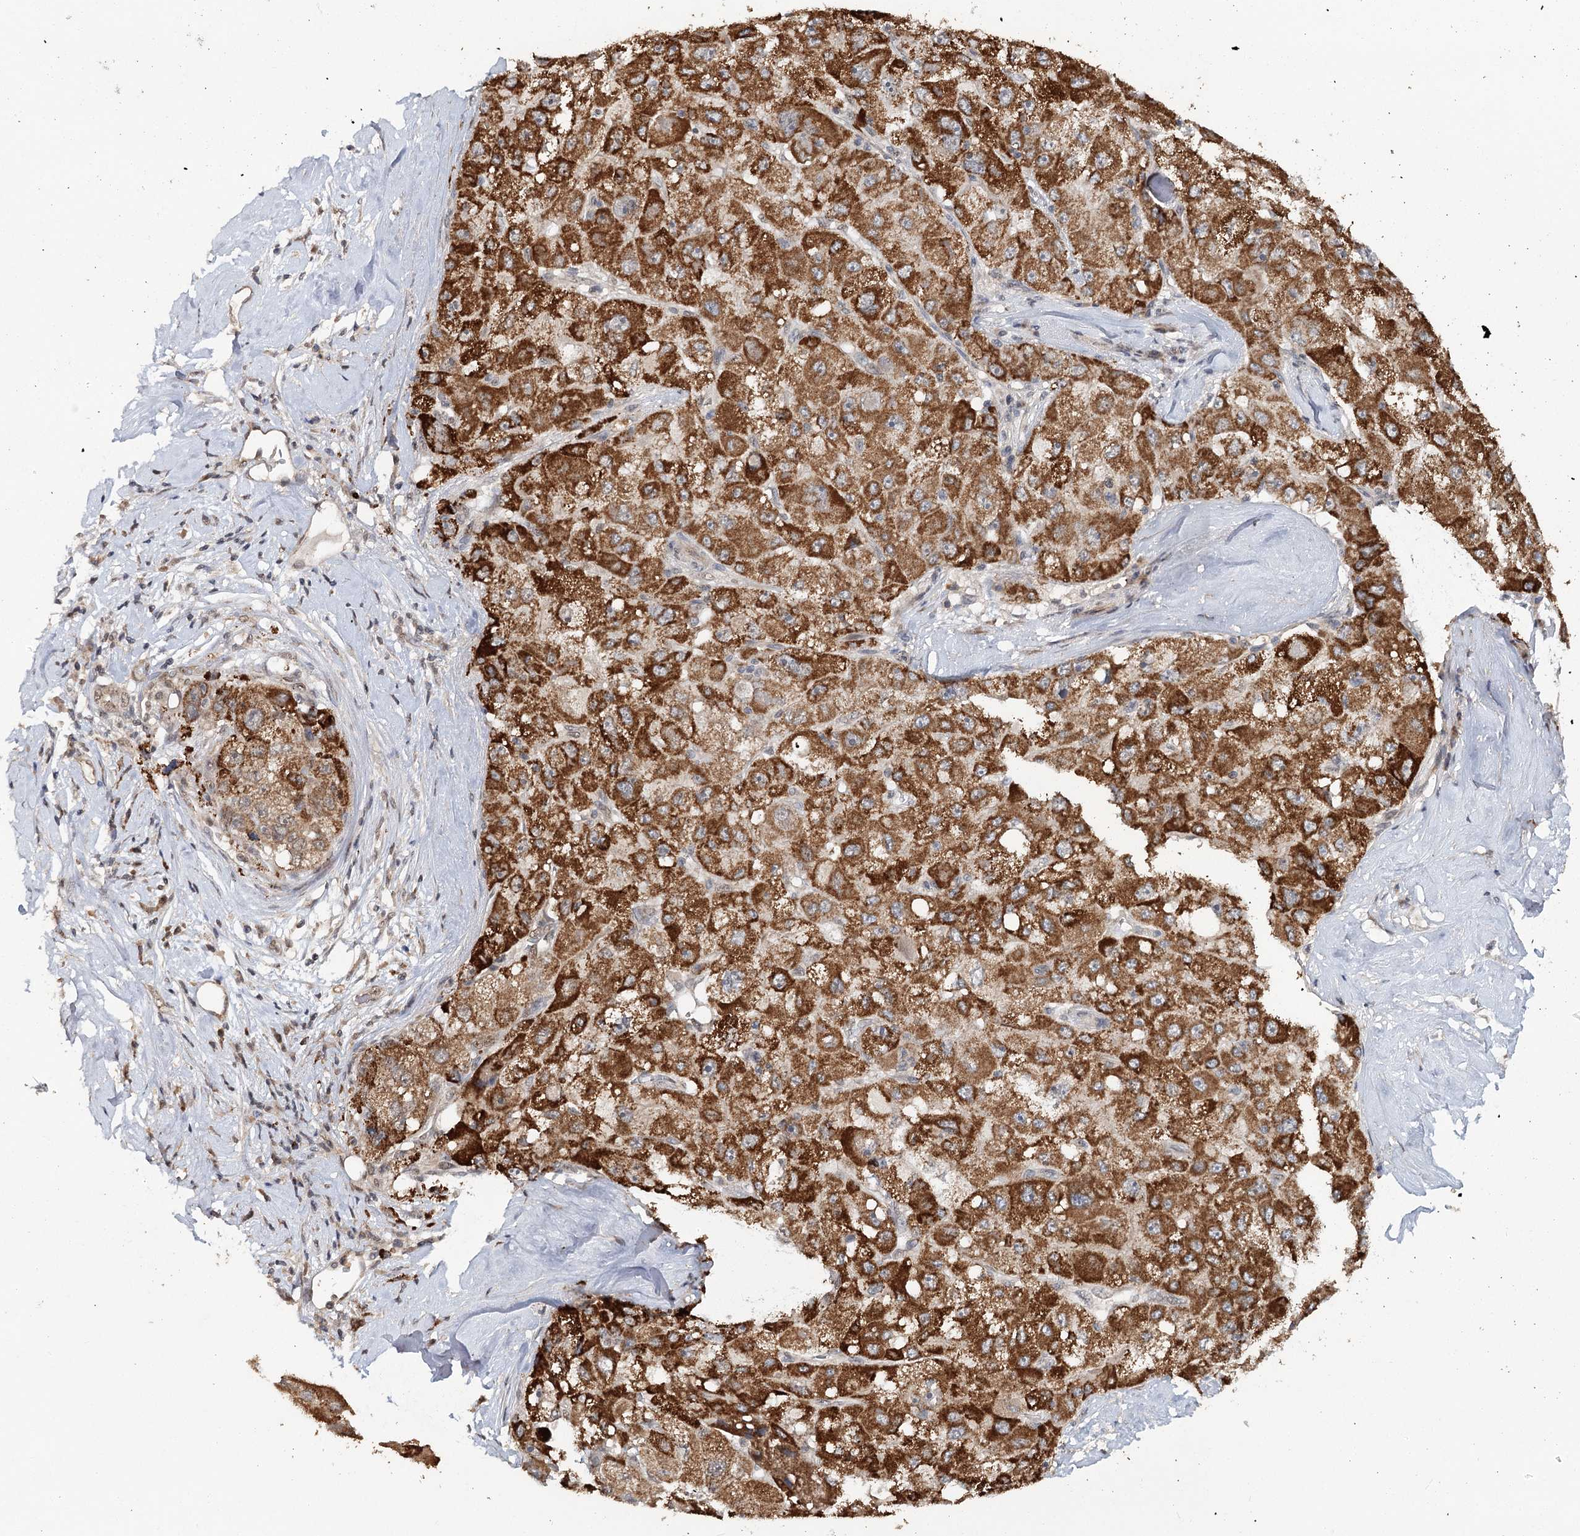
{"staining": {"intensity": "strong", "quantity": ">75%", "location": "cytoplasmic/membranous"}, "tissue": "liver cancer", "cell_type": "Tumor cells", "image_type": "cancer", "snomed": [{"axis": "morphology", "description": "Carcinoma, Hepatocellular, NOS"}, {"axis": "topography", "description": "Liver"}], "caption": "A high-resolution image shows immunohistochemistry staining of liver hepatocellular carcinoma, which exhibits strong cytoplasmic/membranous expression in approximately >75% of tumor cells. (Stains: DAB (3,3'-diaminobenzidine) in brown, nuclei in blue, Microscopy: brightfield microscopy at high magnification).", "gene": "ZNRF3", "patient": {"sex": "male", "age": 80}}